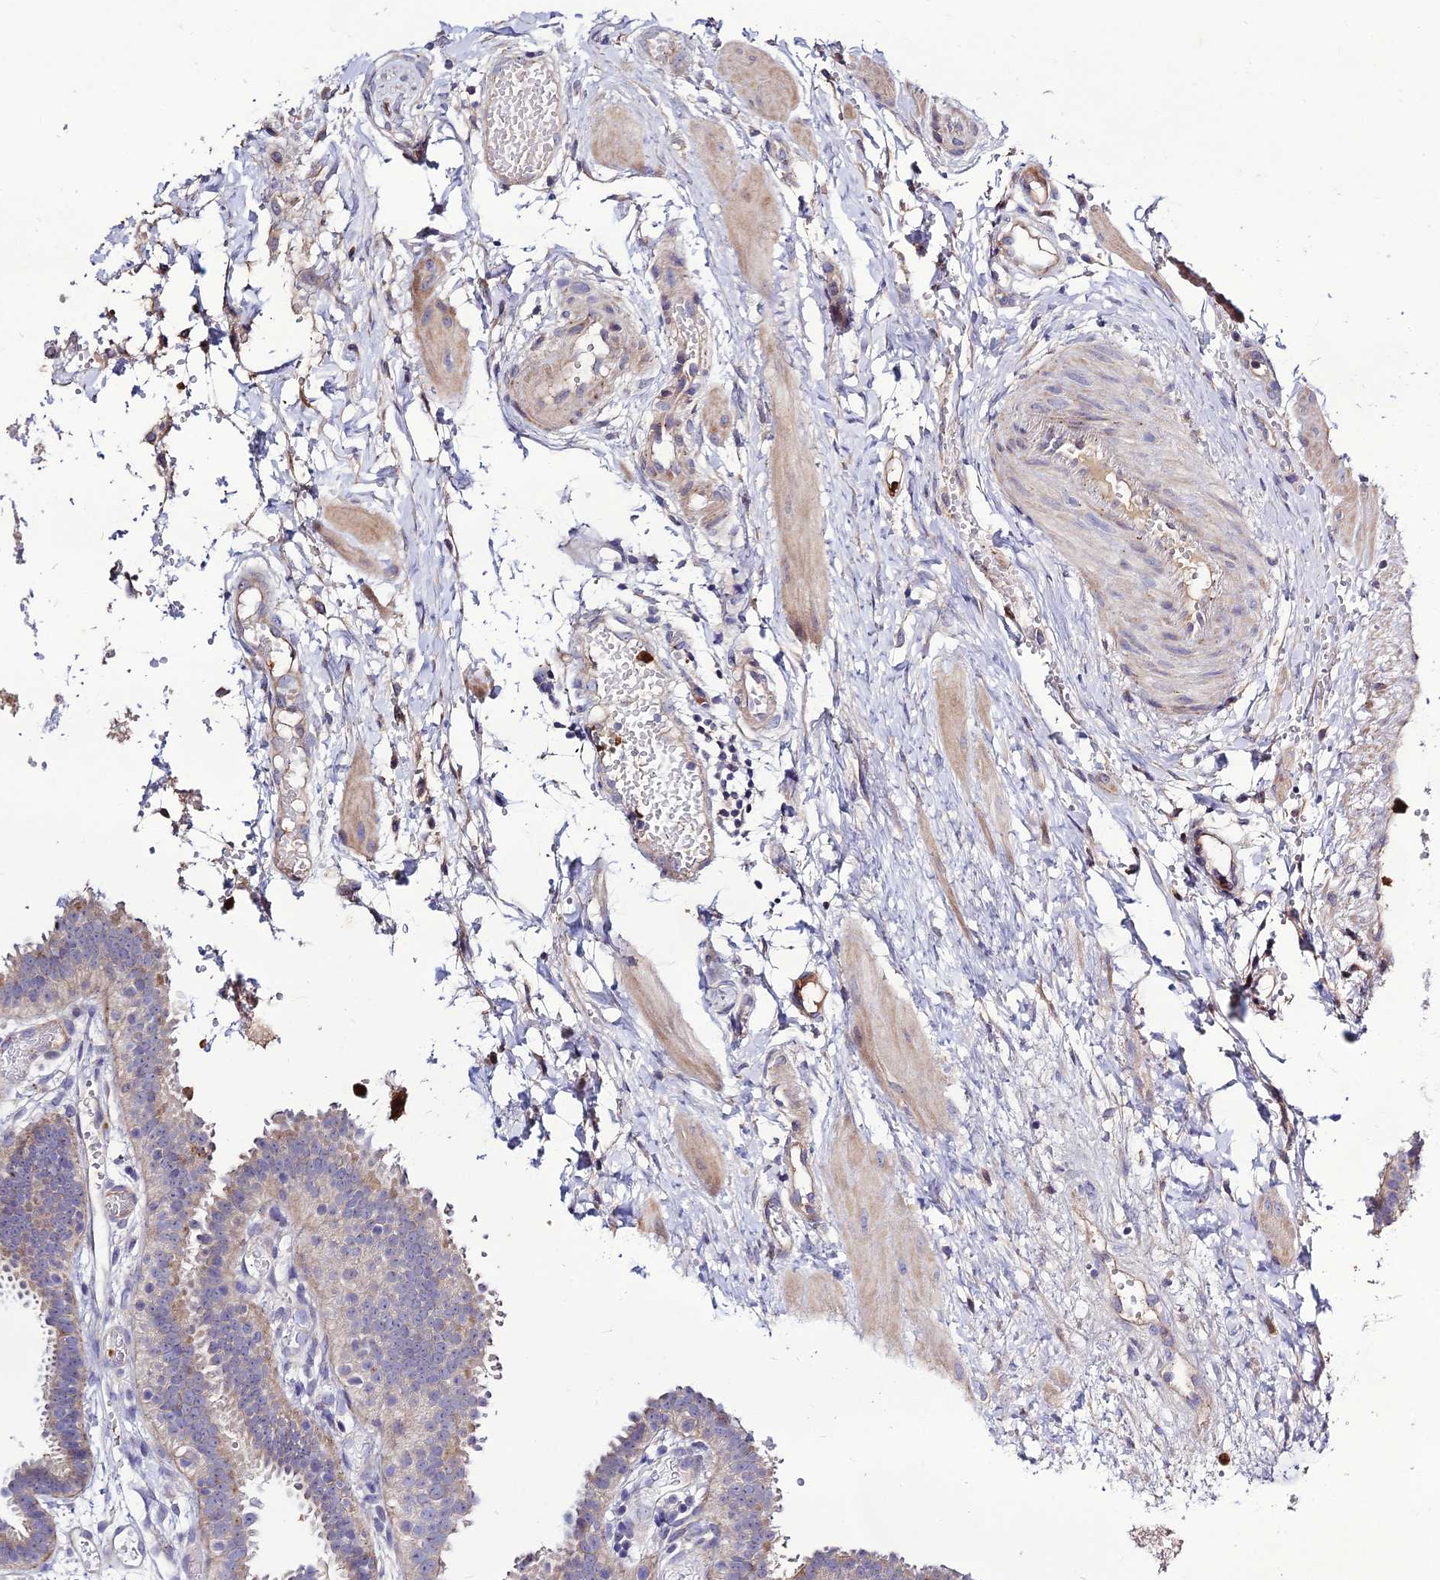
{"staining": {"intensity": "weak", "quantity": "25%-75%", "location": "cytoplasmic/membranous"}, "tissue": "fallopian tube", "cell_type": "Glandular cells", "image_type": "normal", "snomed": [{"axis": "morphology", "description": "Normal tissue, NOS"}, {"axis": "topography", "description": "Fallopian tube"}], "caption": "The histopathology image reveals staining of unremarkable fallopian tube, revealing weak cytoplasmic/membranous protein positivity (brown color) within glandular cells.", "gene": "EID2", "patient": {"sex": "female", "age": 37}}